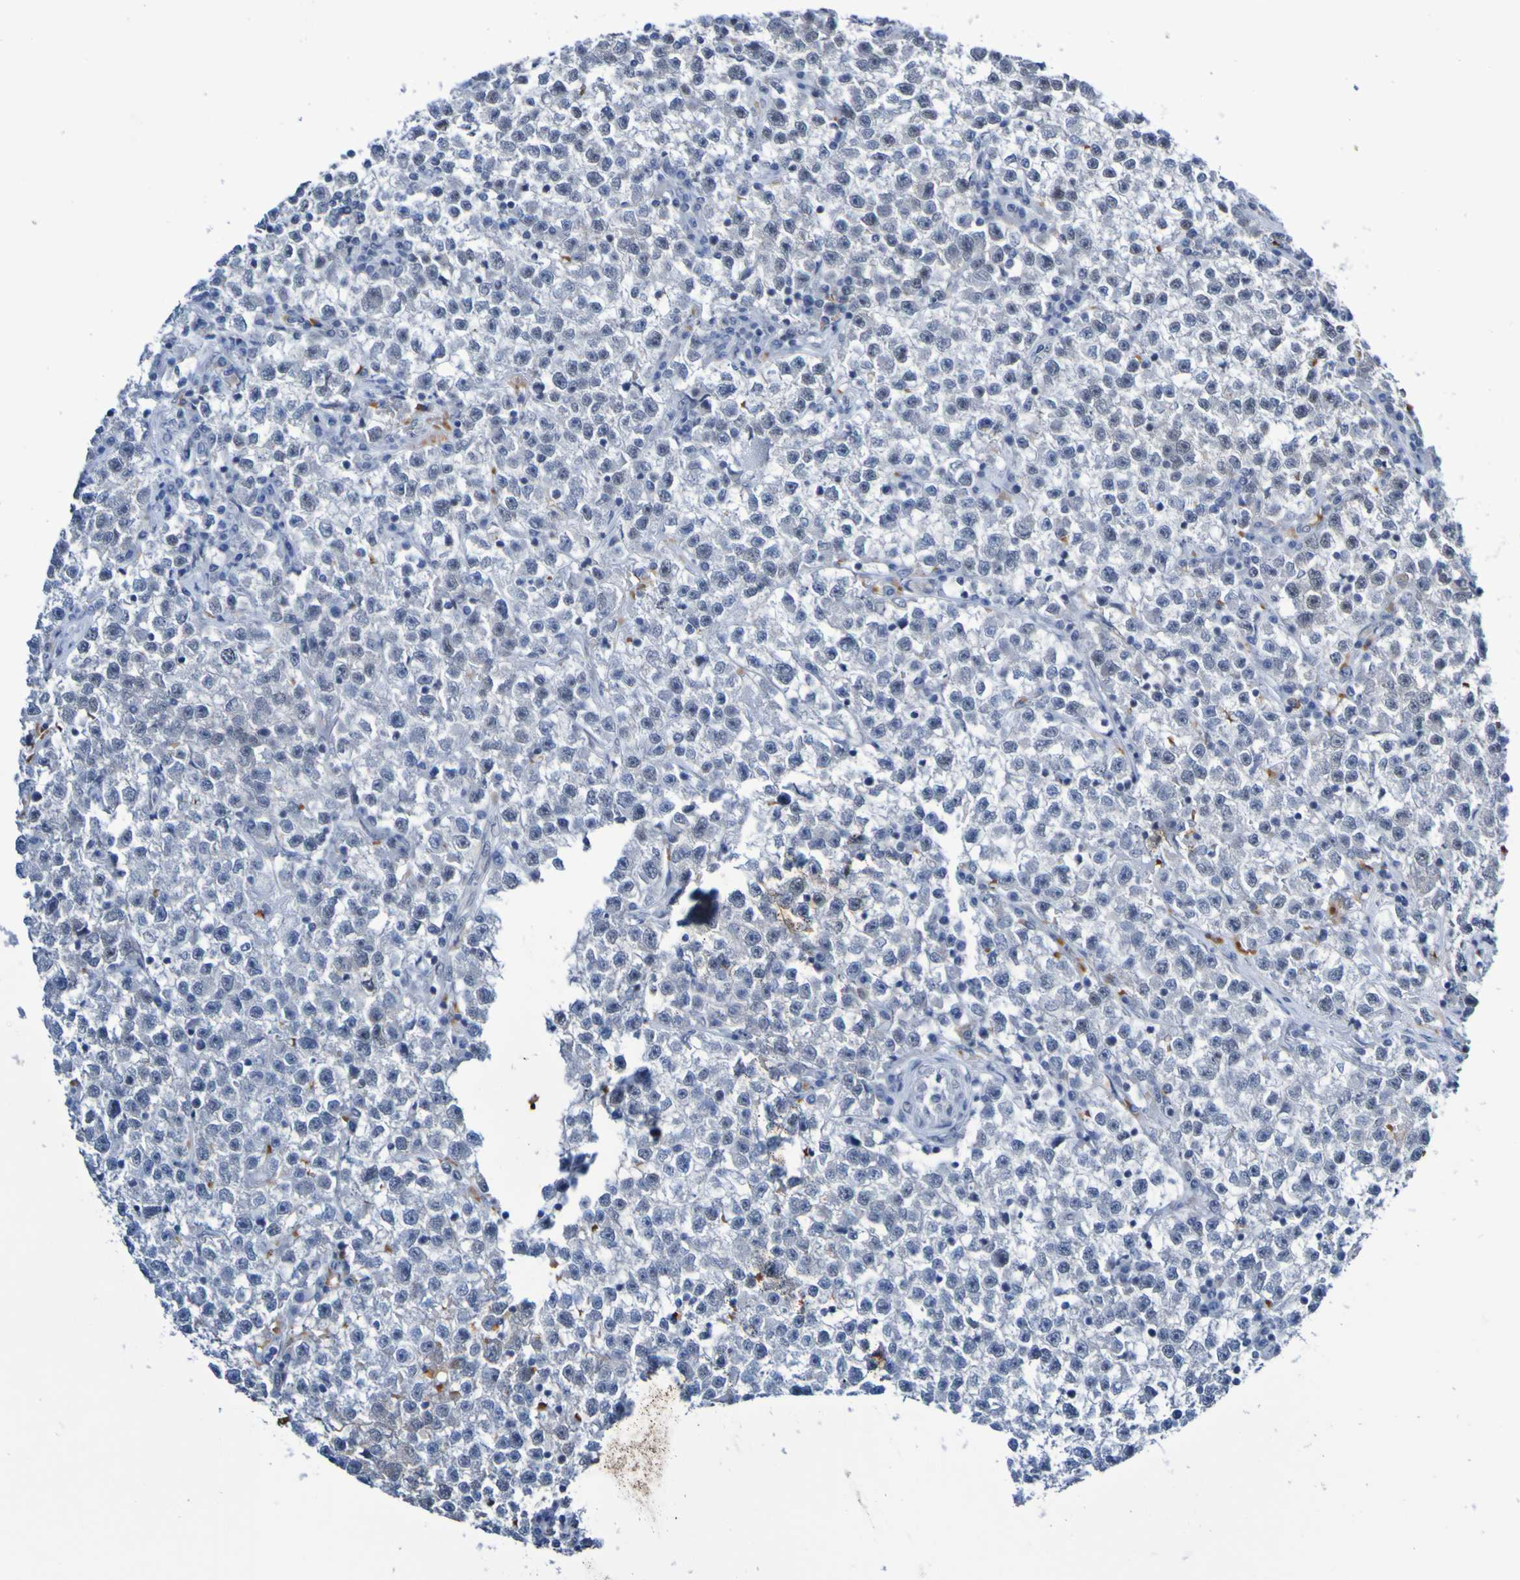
{"staining": {"intensity": "weak", "quantity": "25%-75%", "location": "nuclear"}, "tissue": "testis cancer", "cell_type": "Tumor cells", "image_type": "cancer", "snomed": [{"axis": "morphology", "description": "Seminoma, NOS"}, {"axis": "topography", "description": "Testis"}], "caption": "Immunohistochemistry (IHC) staining of testis cancer (seminoma), which displays low levels of weak nuclear staining in about 25%-75% of tumor cells indicating weak nuclear protein staining. The staining was performed using DAB (3,3'-diaminobenzidine) (brown) for protein detection and nuclei were counterstained in hematoxylin (blue).", "gene": "PCGF1", "patient": {"sex": "male", "age": 22}}